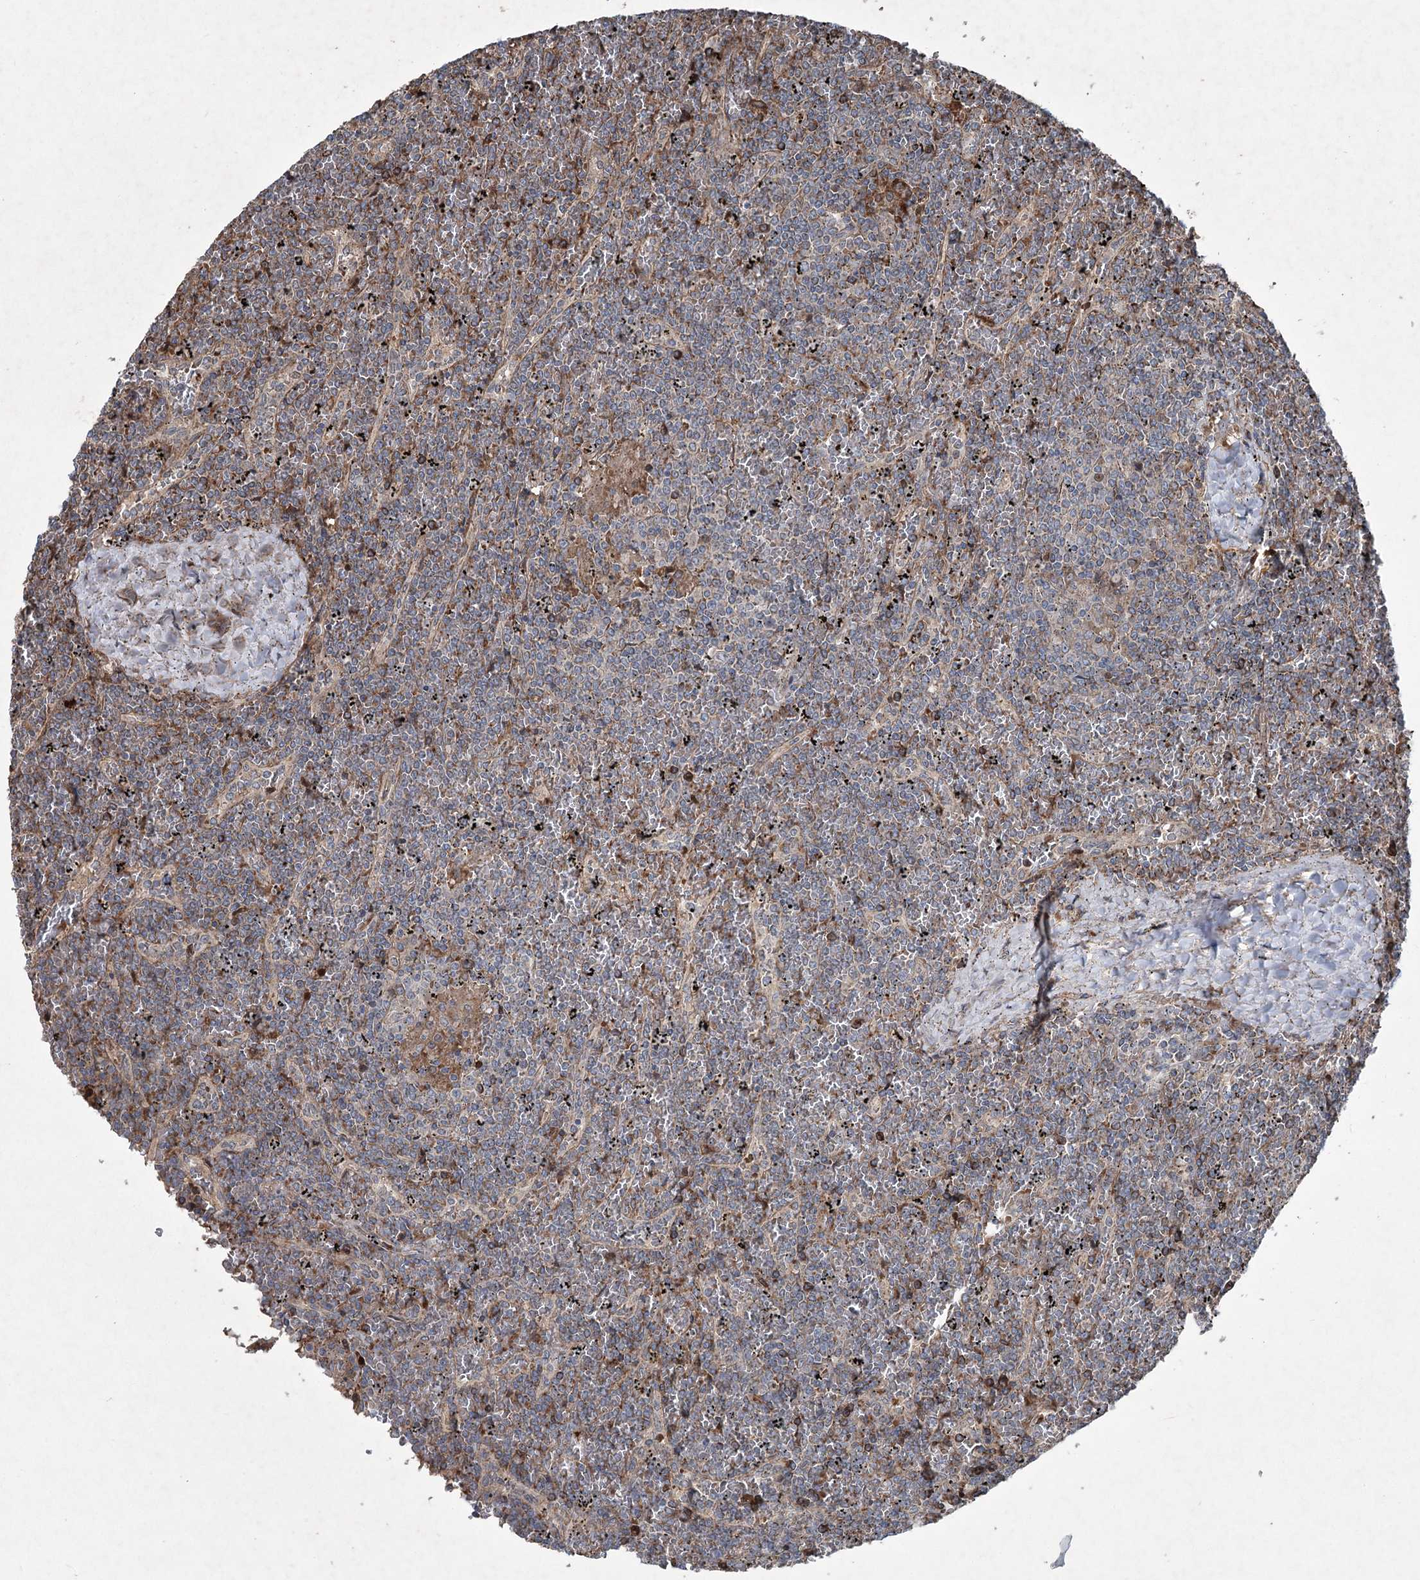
{"staining": {"intensity": "moderate", "quantity": "<25%", "location": "cytoplasmic/membranous"}, "tissue": "lymphoma", "cell_type": "Tumor cells", "image_type": "cancer", "snomed": [{"axis": "morphology", "description": "Malignant lymphoma, non-Hodgkin's type, Low grade"}, {"axis": "topography", "description": "Spleen"}], "caption": "Immunohistochemistry (IHC) photomicrograph of lymphoma stained for a protein (brown), which shows low levels of moderate cytoplasmic/membranous expression in about <25% of tumor cells.", "gene": "SERINC5", "patient": {"sex": "female", "age": 19}}